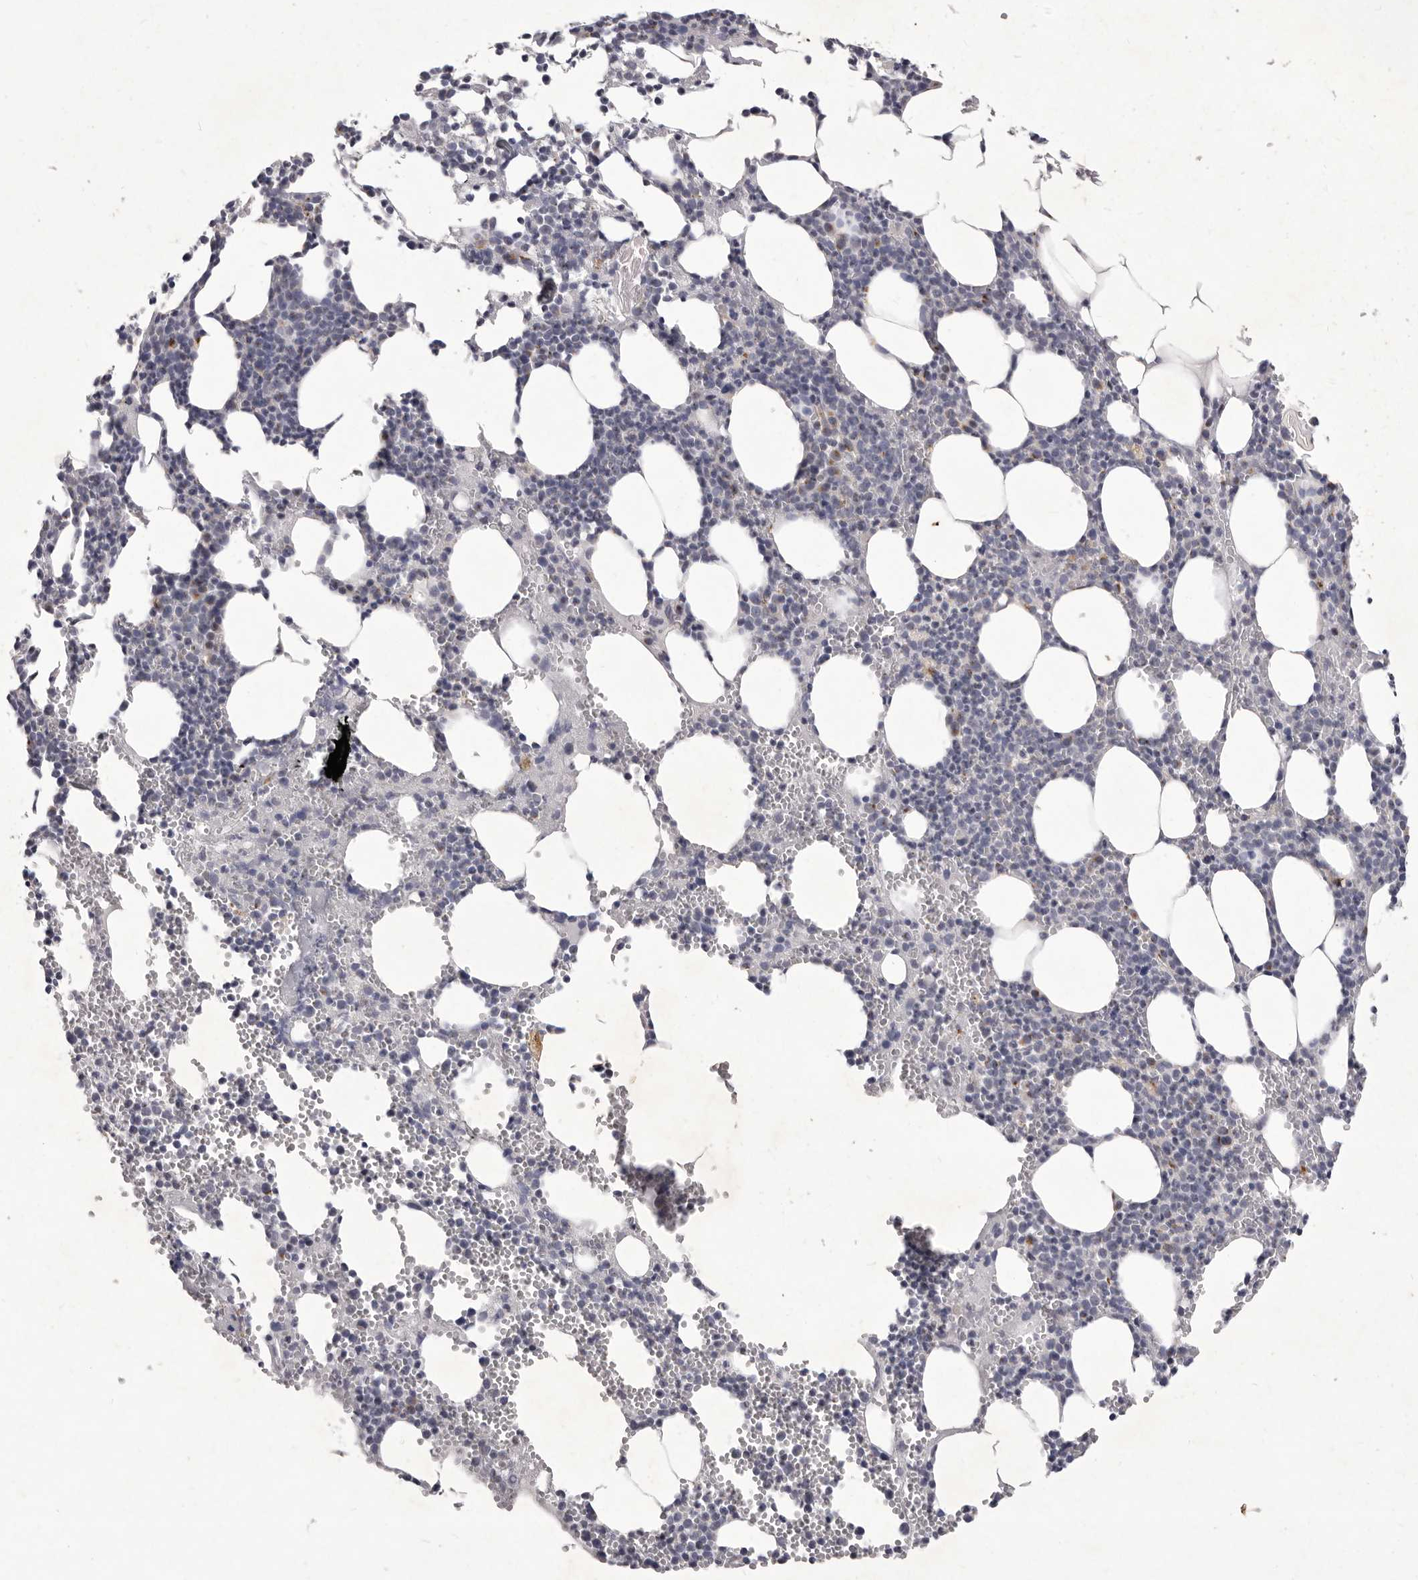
{"staining": {"intensity": "weak", "quantity": "<25%", "location": "cytoplasmic/membranous"}, "tissue": "bone marrow", "cell_type": "Hematopoietic cells", "image_type": "normal", "snomed": [{"axis": "morphology", "description": "Normal tissue, NOS"}, {"axis": "topography", "description": "Bone marrow"}], "caption": "High magnification brightfield microscopy of unremarkable bone marrow stained with DAB (3,3'-diaminobenzidine) (brown) and counterstained with hematoxylin (blue): hematopoietic cells show no significant staining.", "gene": "P2RX6", "patient": {"sex": "female", "age": 67}}